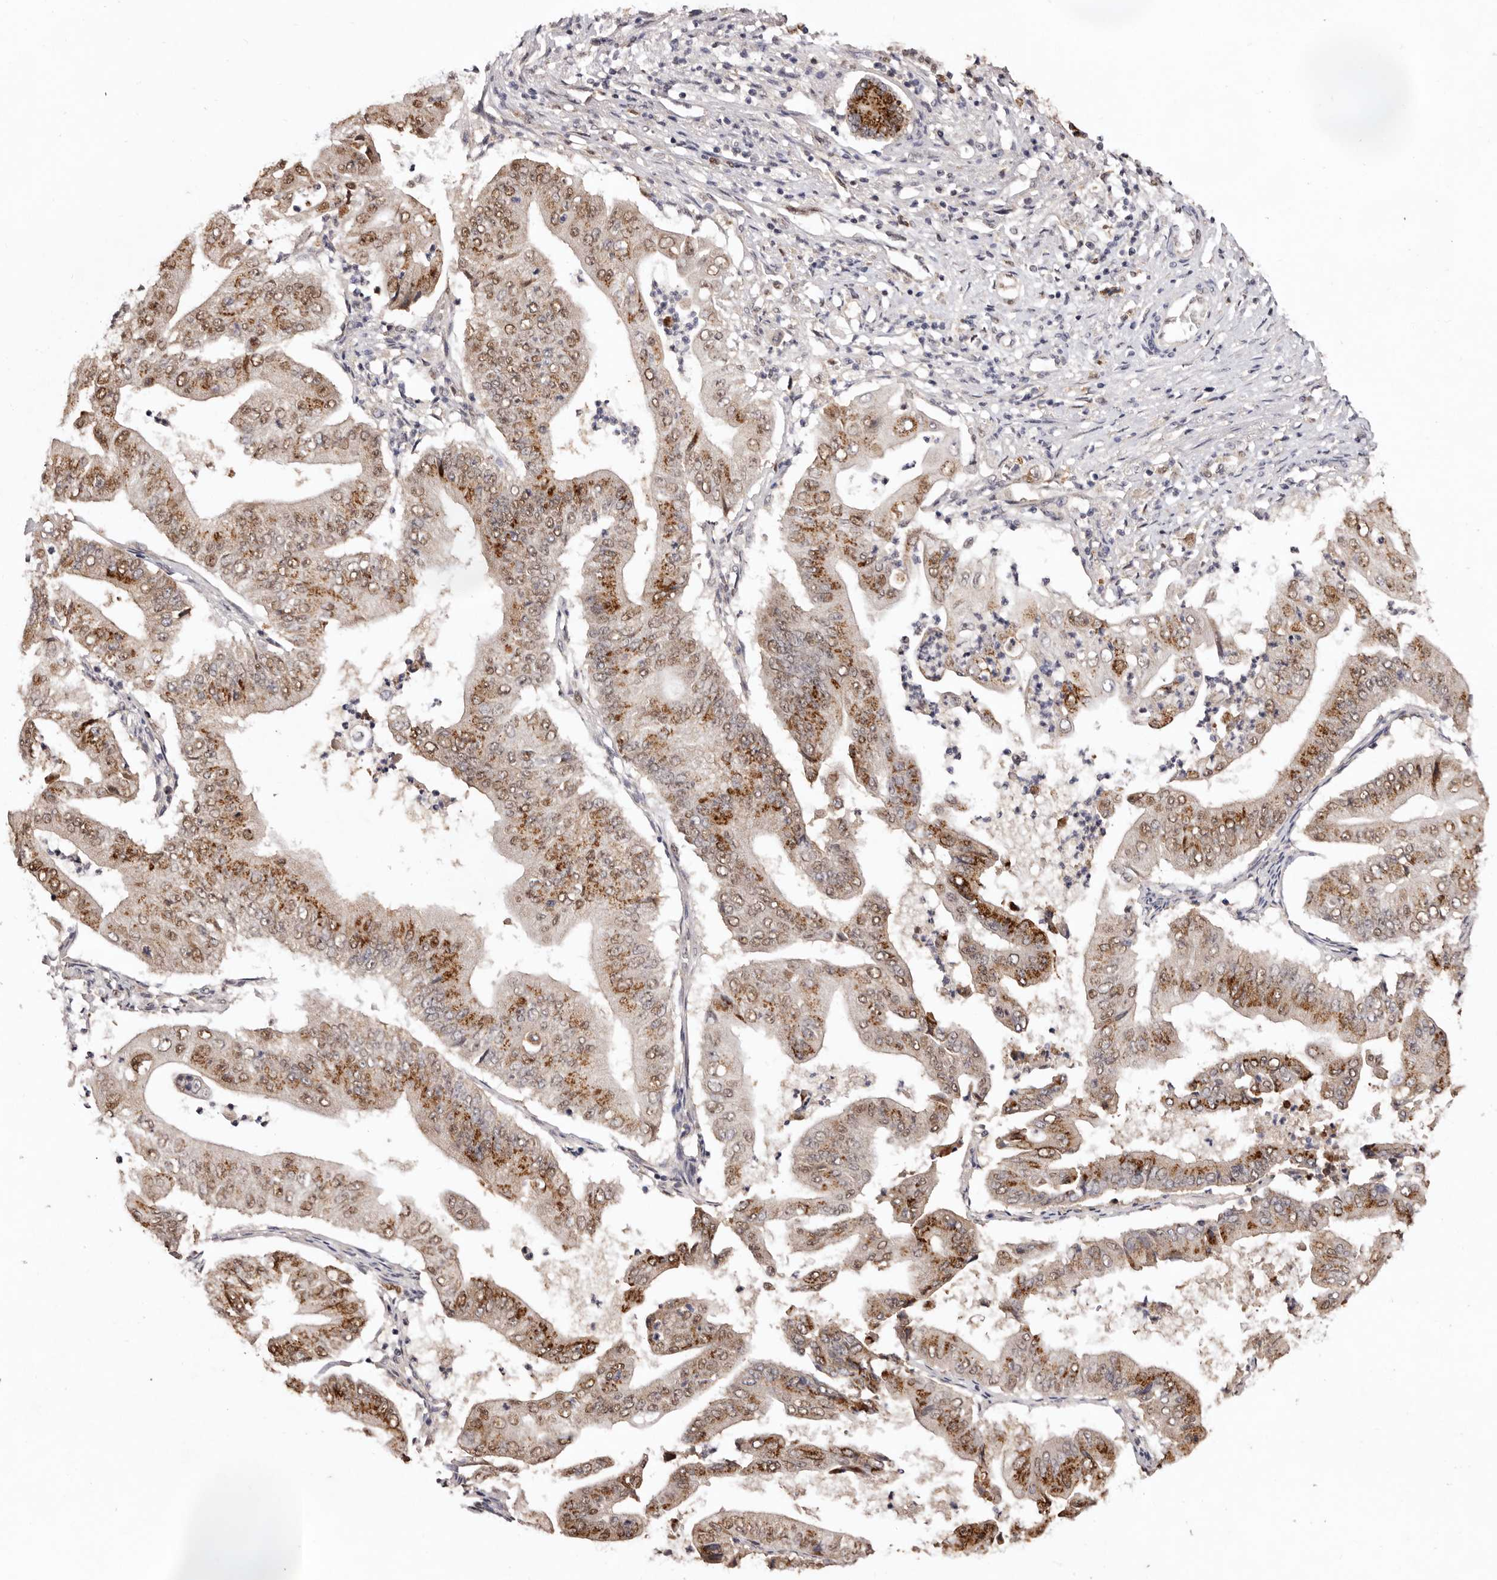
{"staining": {"intensity": "moderate", "quantity": ">75%", "location": "cytoplasmic/membranous,nuclear"}, "tissue": "pancreatic cancer", "cell_type": "Tumor cells", "image_type": "cancer", "snomed": [{"axis": "morphology", "description": "Adenocarcinoma, NOS"}, {"axis": "topography", "description": "Pancreas"}], "caption": "Protein expression analysis of pancreatic cancer (adenocarcinoma) shows moderate cytoplasmic/membranous and nuclear staining in about >75% of tumor cells. (DAB IHC with brightfield microscopy, high magnification).", "gene": "NOTCH1", "patient": {"sex": "female", "age": 77}}